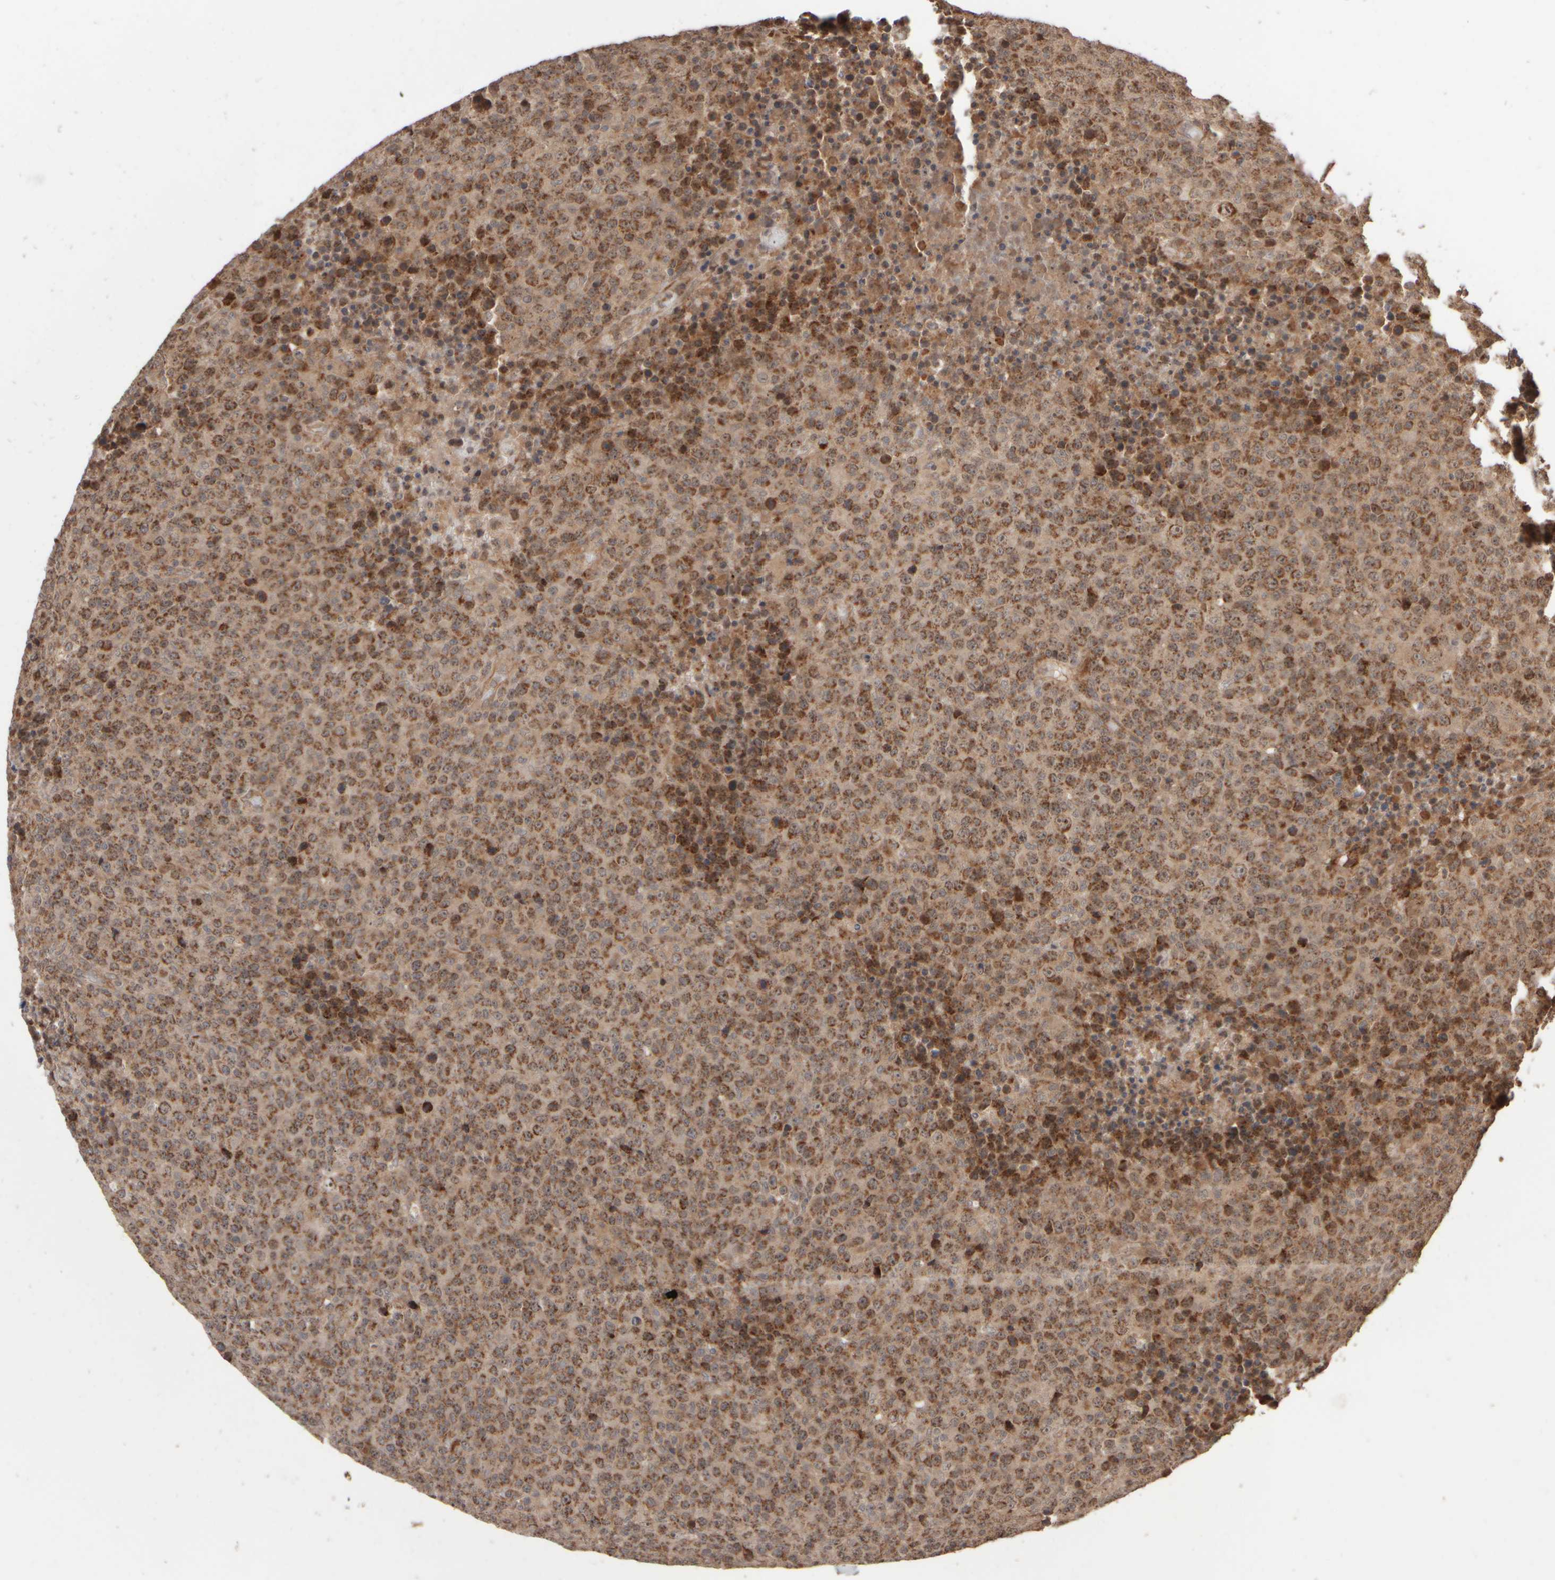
{"staining": {"intensity": "moderate", "quantity": ">75%", "location": "cytoplasmic/membranous,nuclear"}, "tissue": "lymphoma", "cell_type": "Tumor cells", "image_type": "cancer", "snomed": [{"axis": "morphology", "description": "Malignant lymphoma, non-Hodgkin's type, High grade"}, {"axis": "topography", "description": "Lymph node"}], "caption": "Malignant lymphoma, non-Hodgkin's type (high-grade) was stained to show a protein in brown. There is medium levels of moderate cytoplasmic/membranous and nuclear expression in about >75% of tumor cells.", "gene": "ABHD11", "patient": {"sex": "male", "age": 13}}